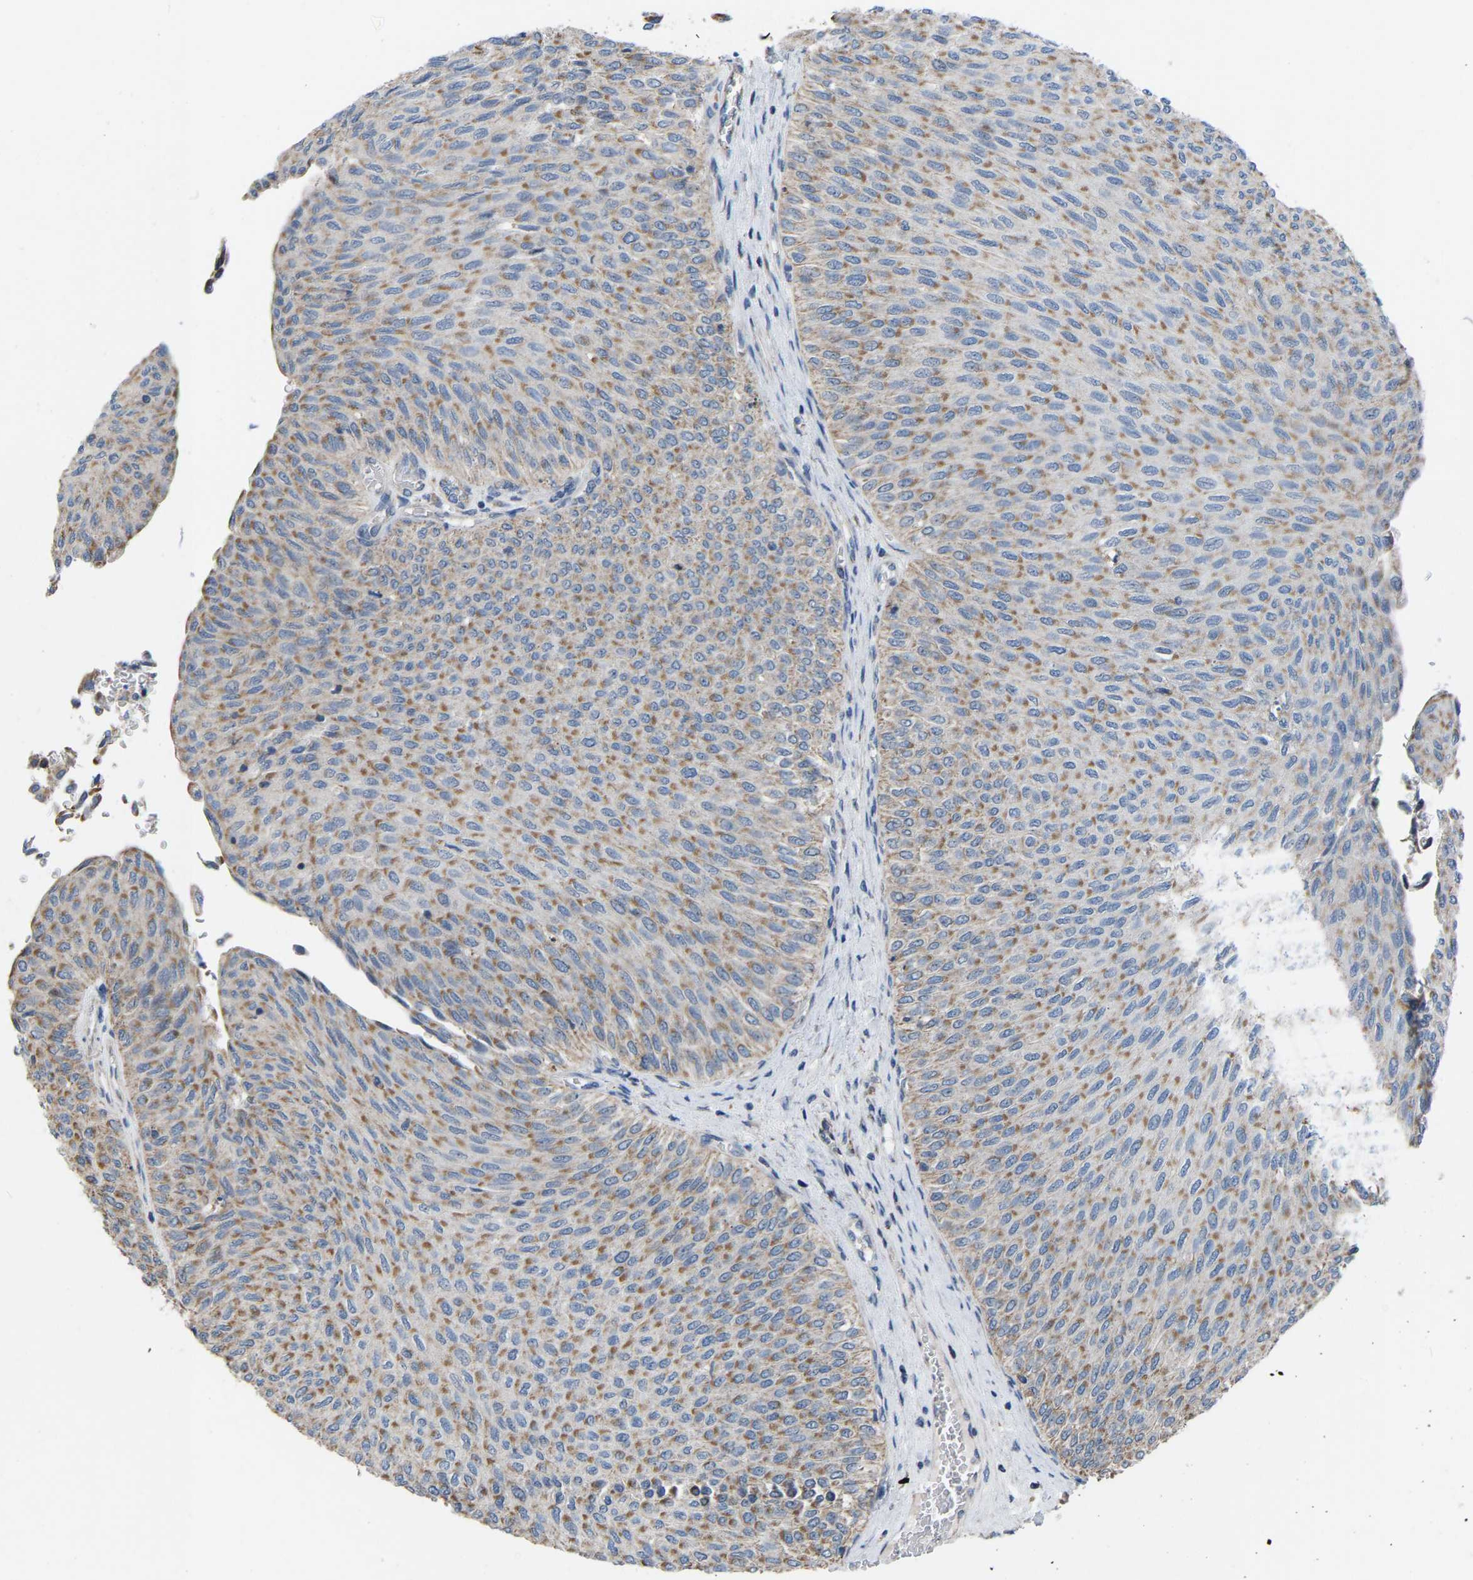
{"staining": {"intensity": "moderate", "quantity": ">75%", "location": "cytoplasmic/membranous"}, "tissue": "urothelial cancer", "cell_type": "Tumor cells", "image_type": "cancer", "snomed": [{"axis": "morphology", "description": "Urothelial carcinoma, Low grade"}, {"axis": "topography", "description": "Urinary bladder"}], "caption": "The histopathology image displays staining of urothelial cancer, revealing moderate cytoplasmic/membranous protein expression (brown color) within tumor cells.", "gene": "BCL10", "patient": {"sex": "male", "age": 78}}